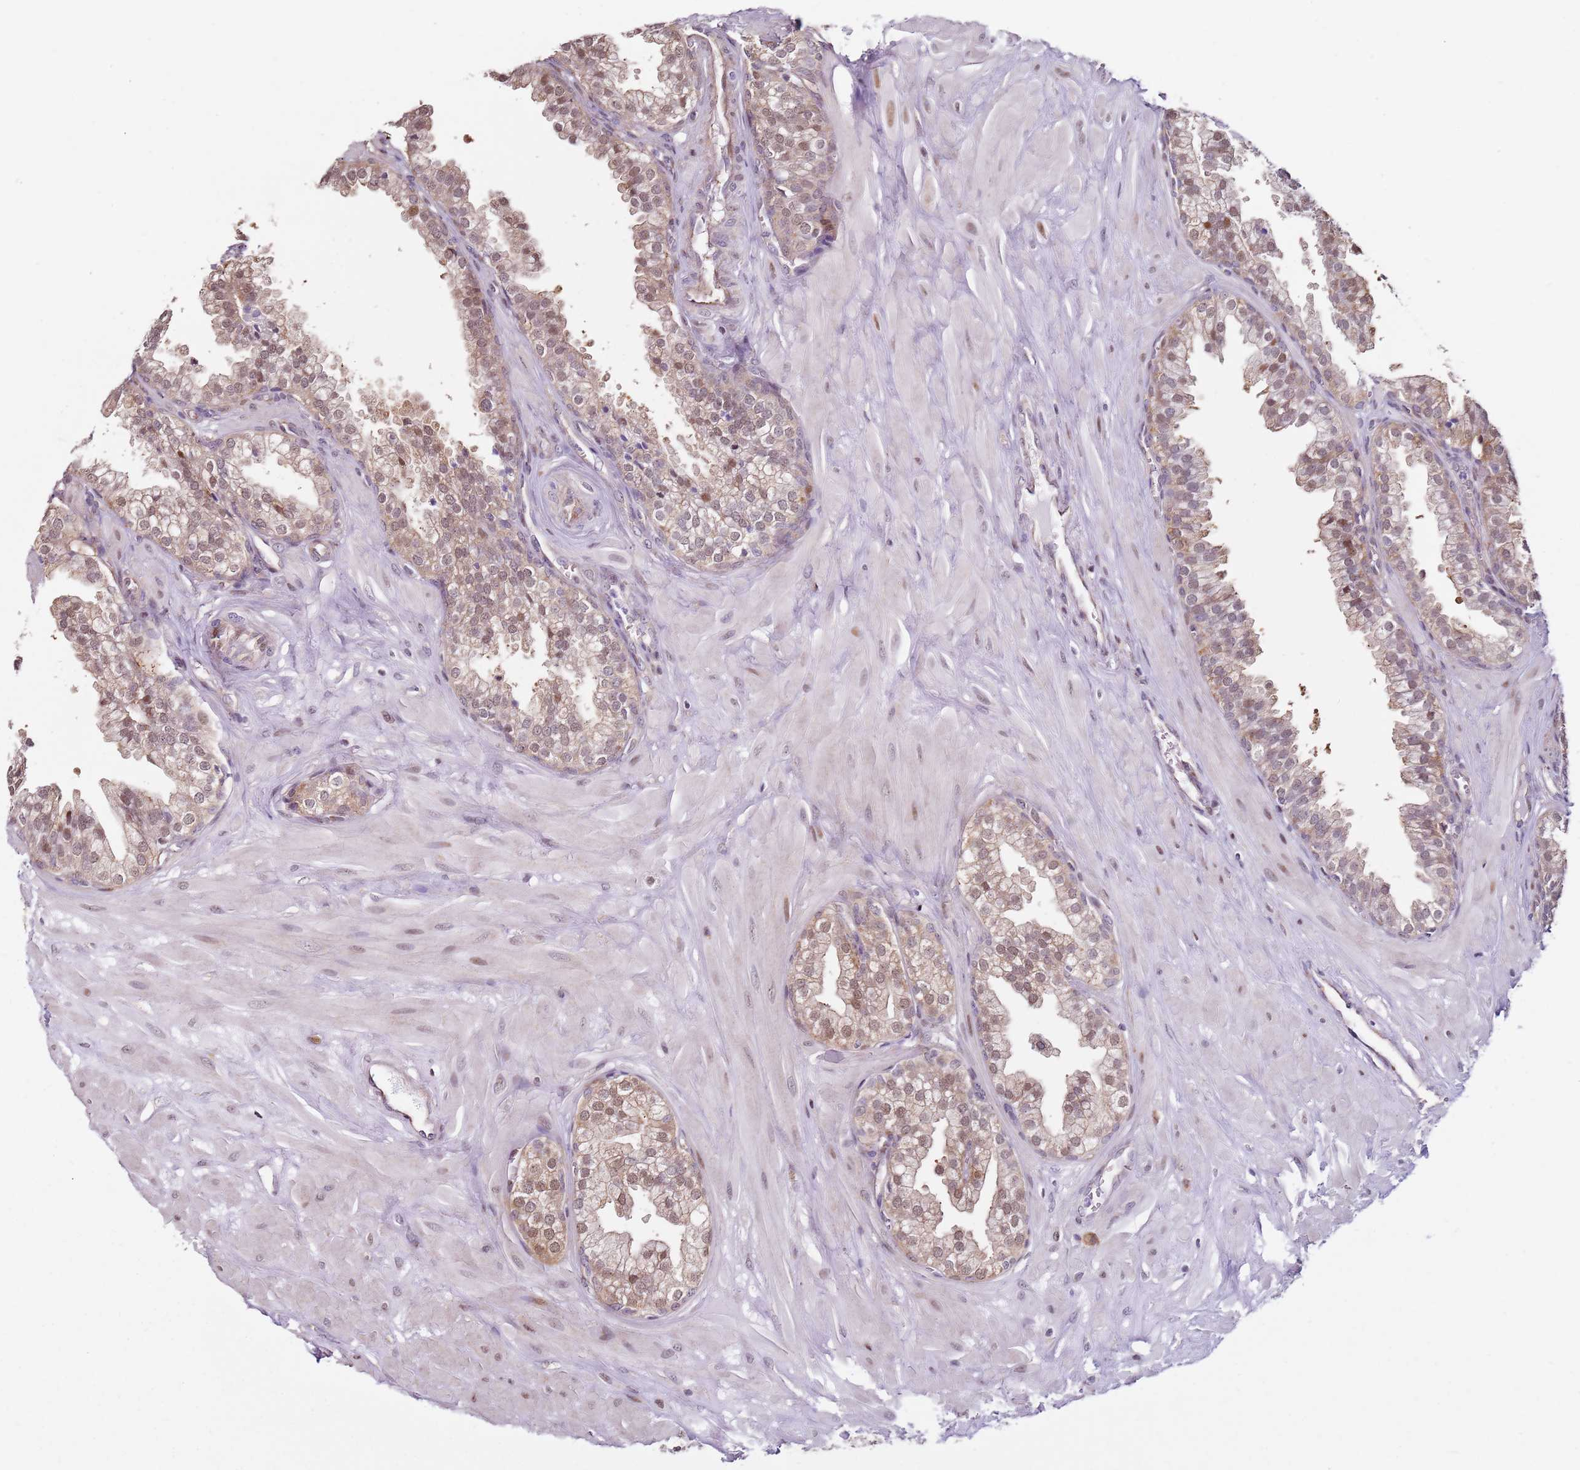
{"staining": {"intensity": "moderate", "quantity": ">75%", "location": "cytoplasmic/membranous,nuclear"}, "tissue": "prostate", "cell_type": "Glandular cells", "image_type": "normal", "snomed": [{"axis": "morphology", "description": "Normal tissue, NOS"}, {"axis": "topography", "description": "Prostate"}, {"axis": "topography", "description": "Peripheral nerve tissue"}], "caption": "Immunohistochemical staining of normal prostate reveals >75% levels of moderate cytoplasmic/membranous,nuclear protein positivity in about >75% of glandular cells.", "gene": "PSMD4", "patient": {"sex": "male", "age": 55}}